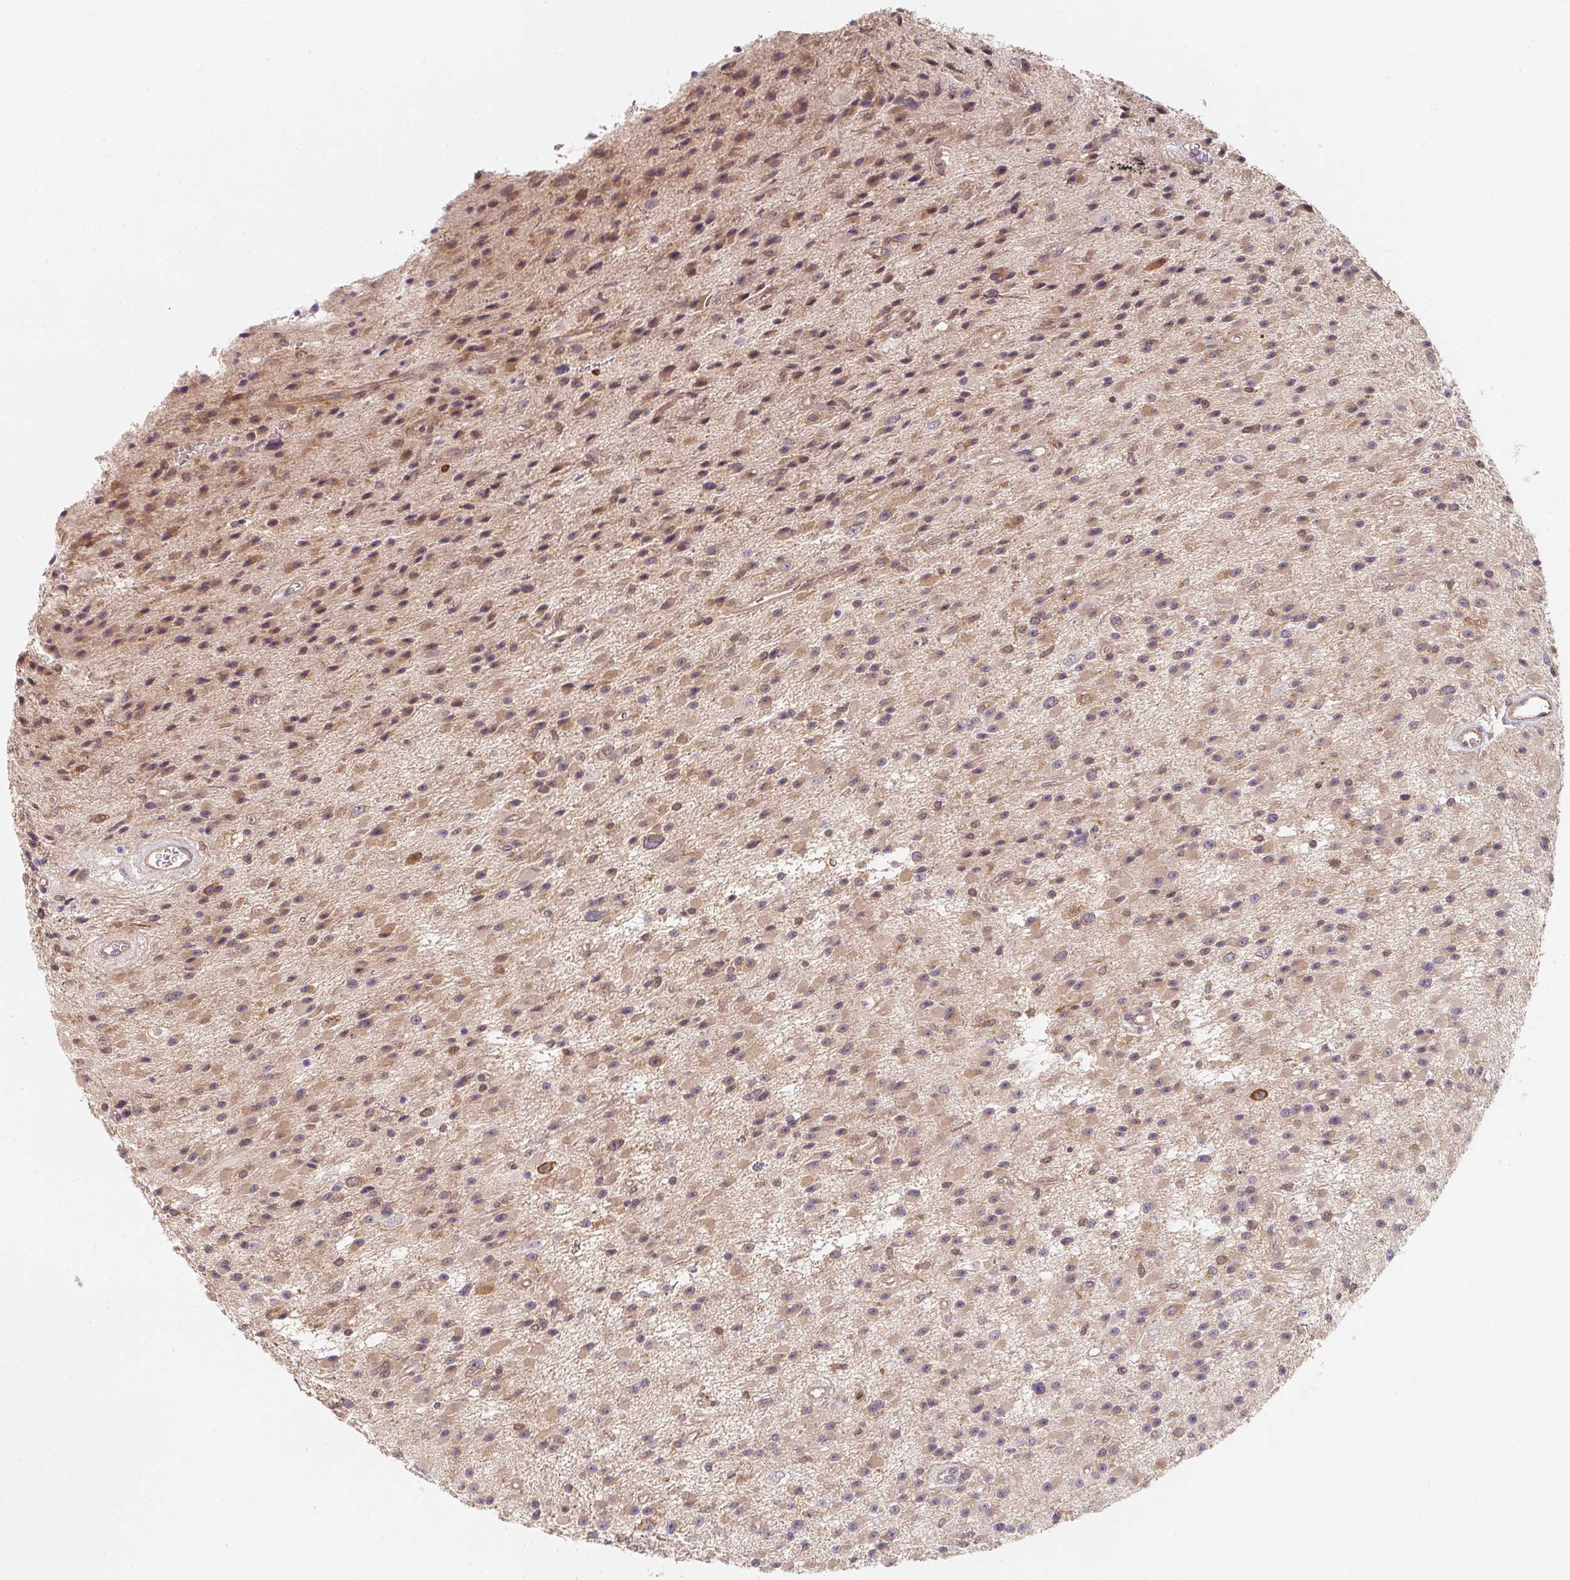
{"staining": {"intensity": "weak", "quantity": "25%-75%", "location": "cytoplasmic/membranous"}, "tissue": "glioma", "cell_type": "Tumor cells", "image_type": "cancer", "snomed": [{"axis": "morphology", "description": "Glioma, malignant, High grade"}, {"axis": "topography", "description": "Brain"}], "caption": "Approximately 25%-75% of tumor cells in human malignant glioma (high-grade) reveal weak cytoplasmic/membranous protein staining as visualized by brown immunohistochemical staining.", "gene": "ANKRD13A", "patient": {"sex": "male", "age": 29}}